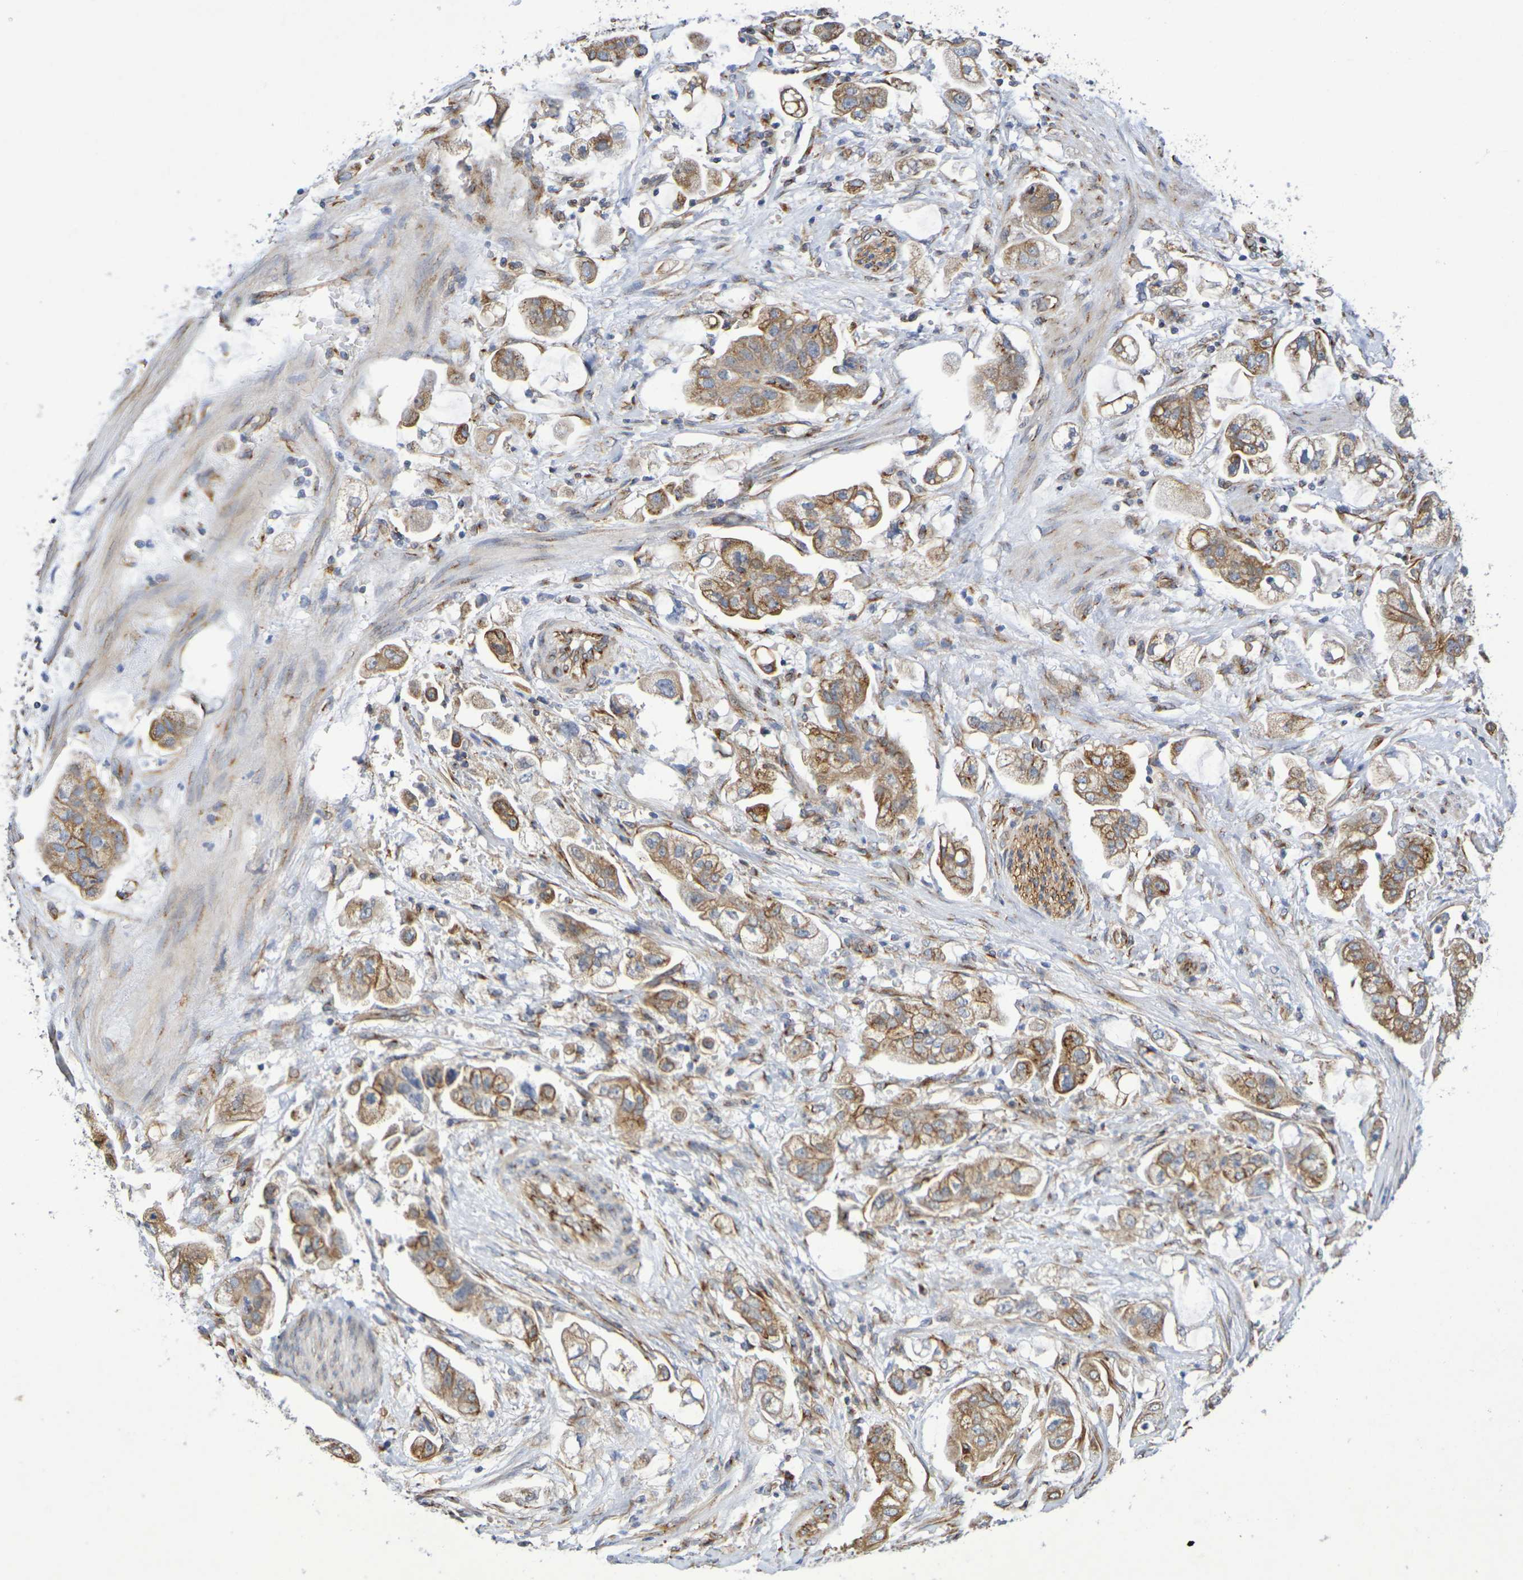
{"staining": {"intensity": "moderate", "quantity": ">75%", "location": "cytoplasmic/membranous"}, "tissue": "stomach cancer", "cell_type": "Tumor cells", "image_type": "cancer", "snomed": [{"axis": "morphology", "description": "Adenocarcinoma, NOS"}, {"axis": "topography", "description": "Stomach"}], "caption": "An immunohistochemistry histopathology image of tumor tissue is shown. Protein staining in brown labels moderate cytoplasmic/membranous positivity in adenocarcinoma (stomach) within tumor cells. The staining was performed using DAB to visualize the protein expression in brown, while the nuclei were stained in blue with hematoxylin (Magnification: 20x).", "gene": "DCP2", "patient": {"sex": "male", "age": 62}}